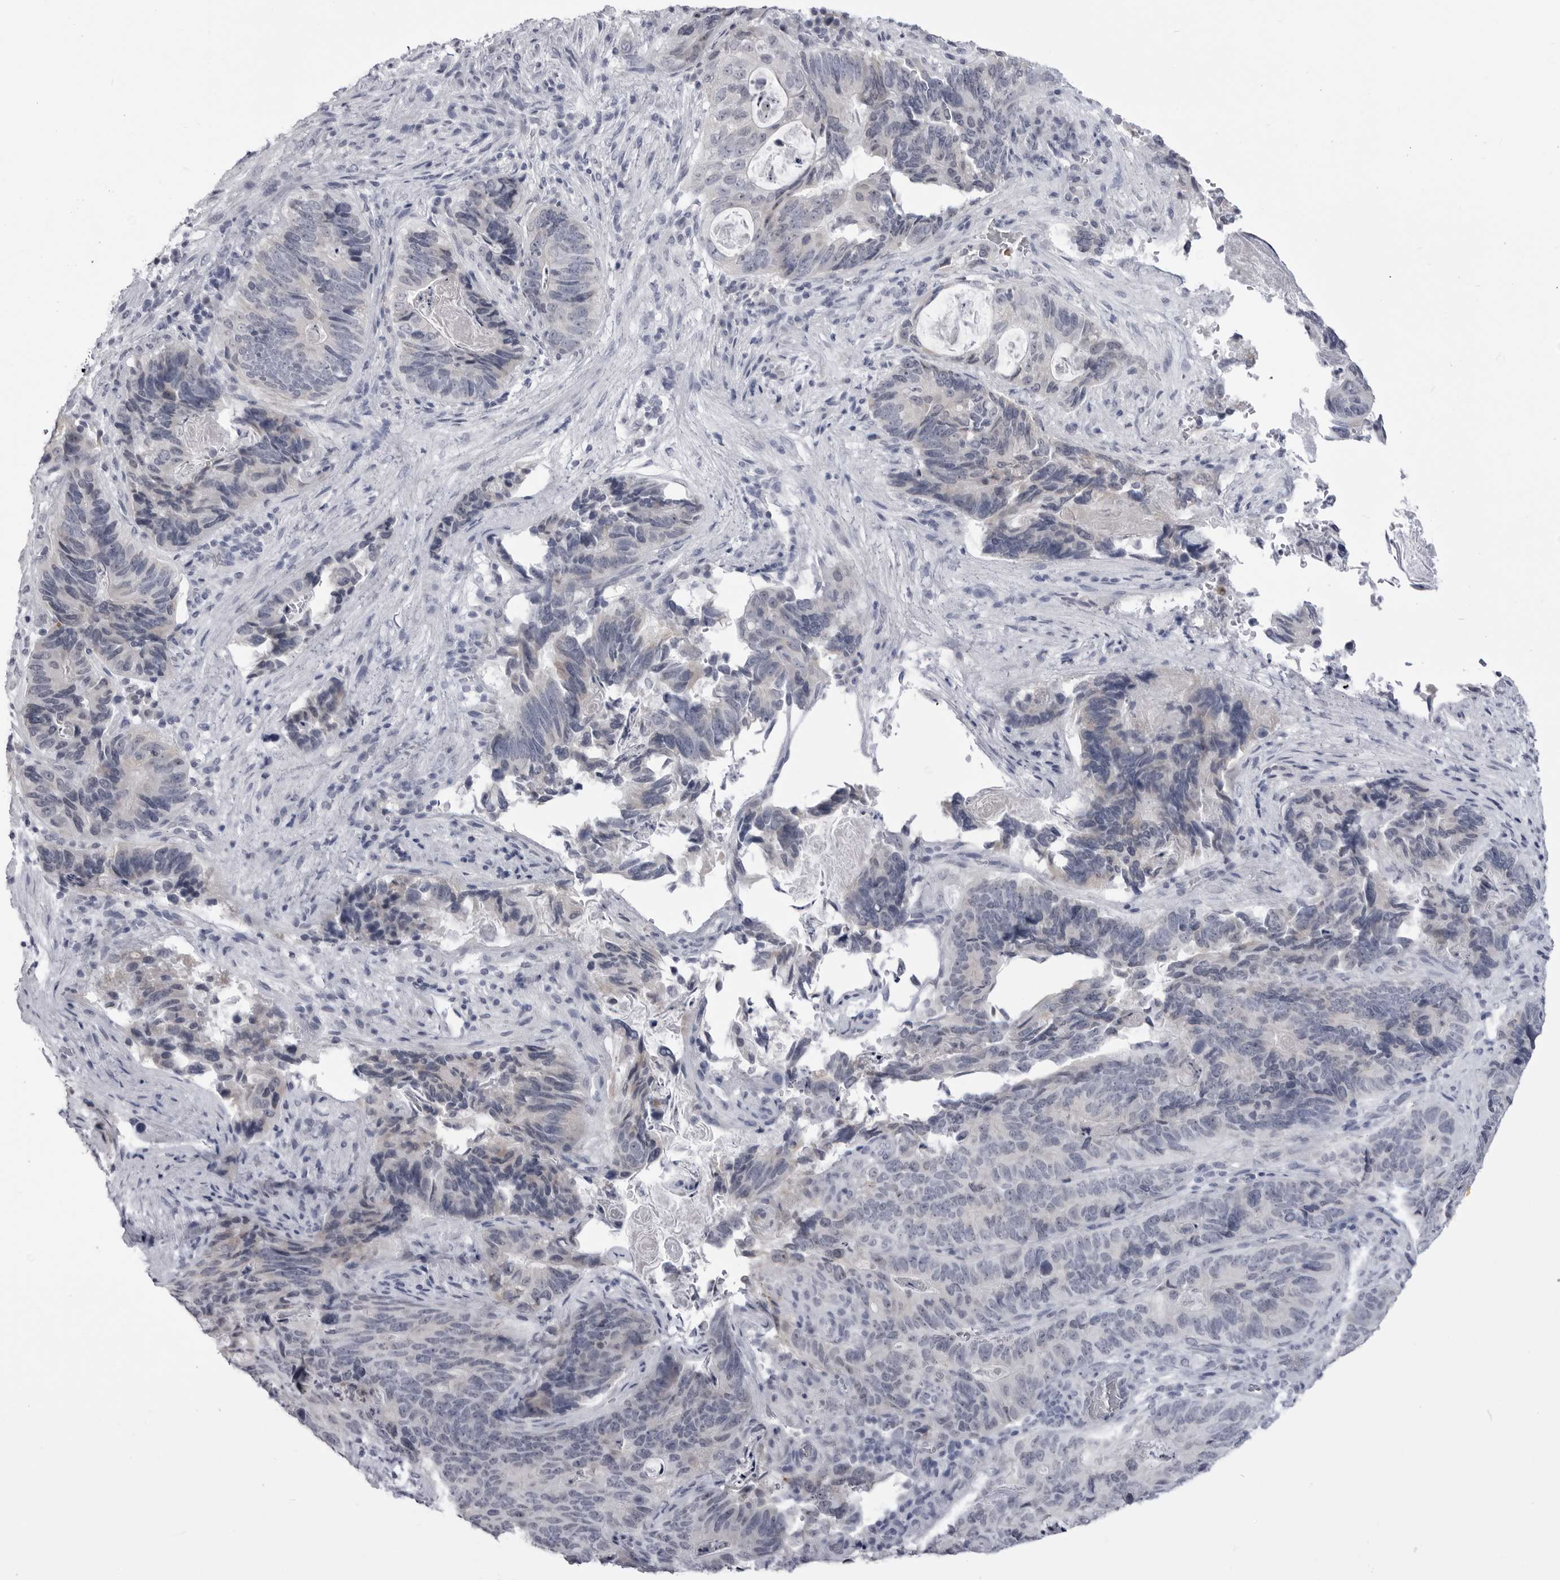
{"staining": {"intensity": "negative", "quantity": "none", "location": "none"}, "tissue": "stomach cancer", "cell_type": "Tumor cells", "image_type": "cancer", "snomed": [{"axis": "morphology", "description": "Normal tissue, NOS"}, {"axis": "morphology", "description": "Adenocarcinoma, NOS"}, {"axis": "topography", "description": "Stomach"}], "caption": "A photomicrograph of stomach adenocarcinoma stained for a protein exhibits no brown staining in tumor cells.", "gene": "STAP2", "patient": {"sex": "female", "age": 89}}